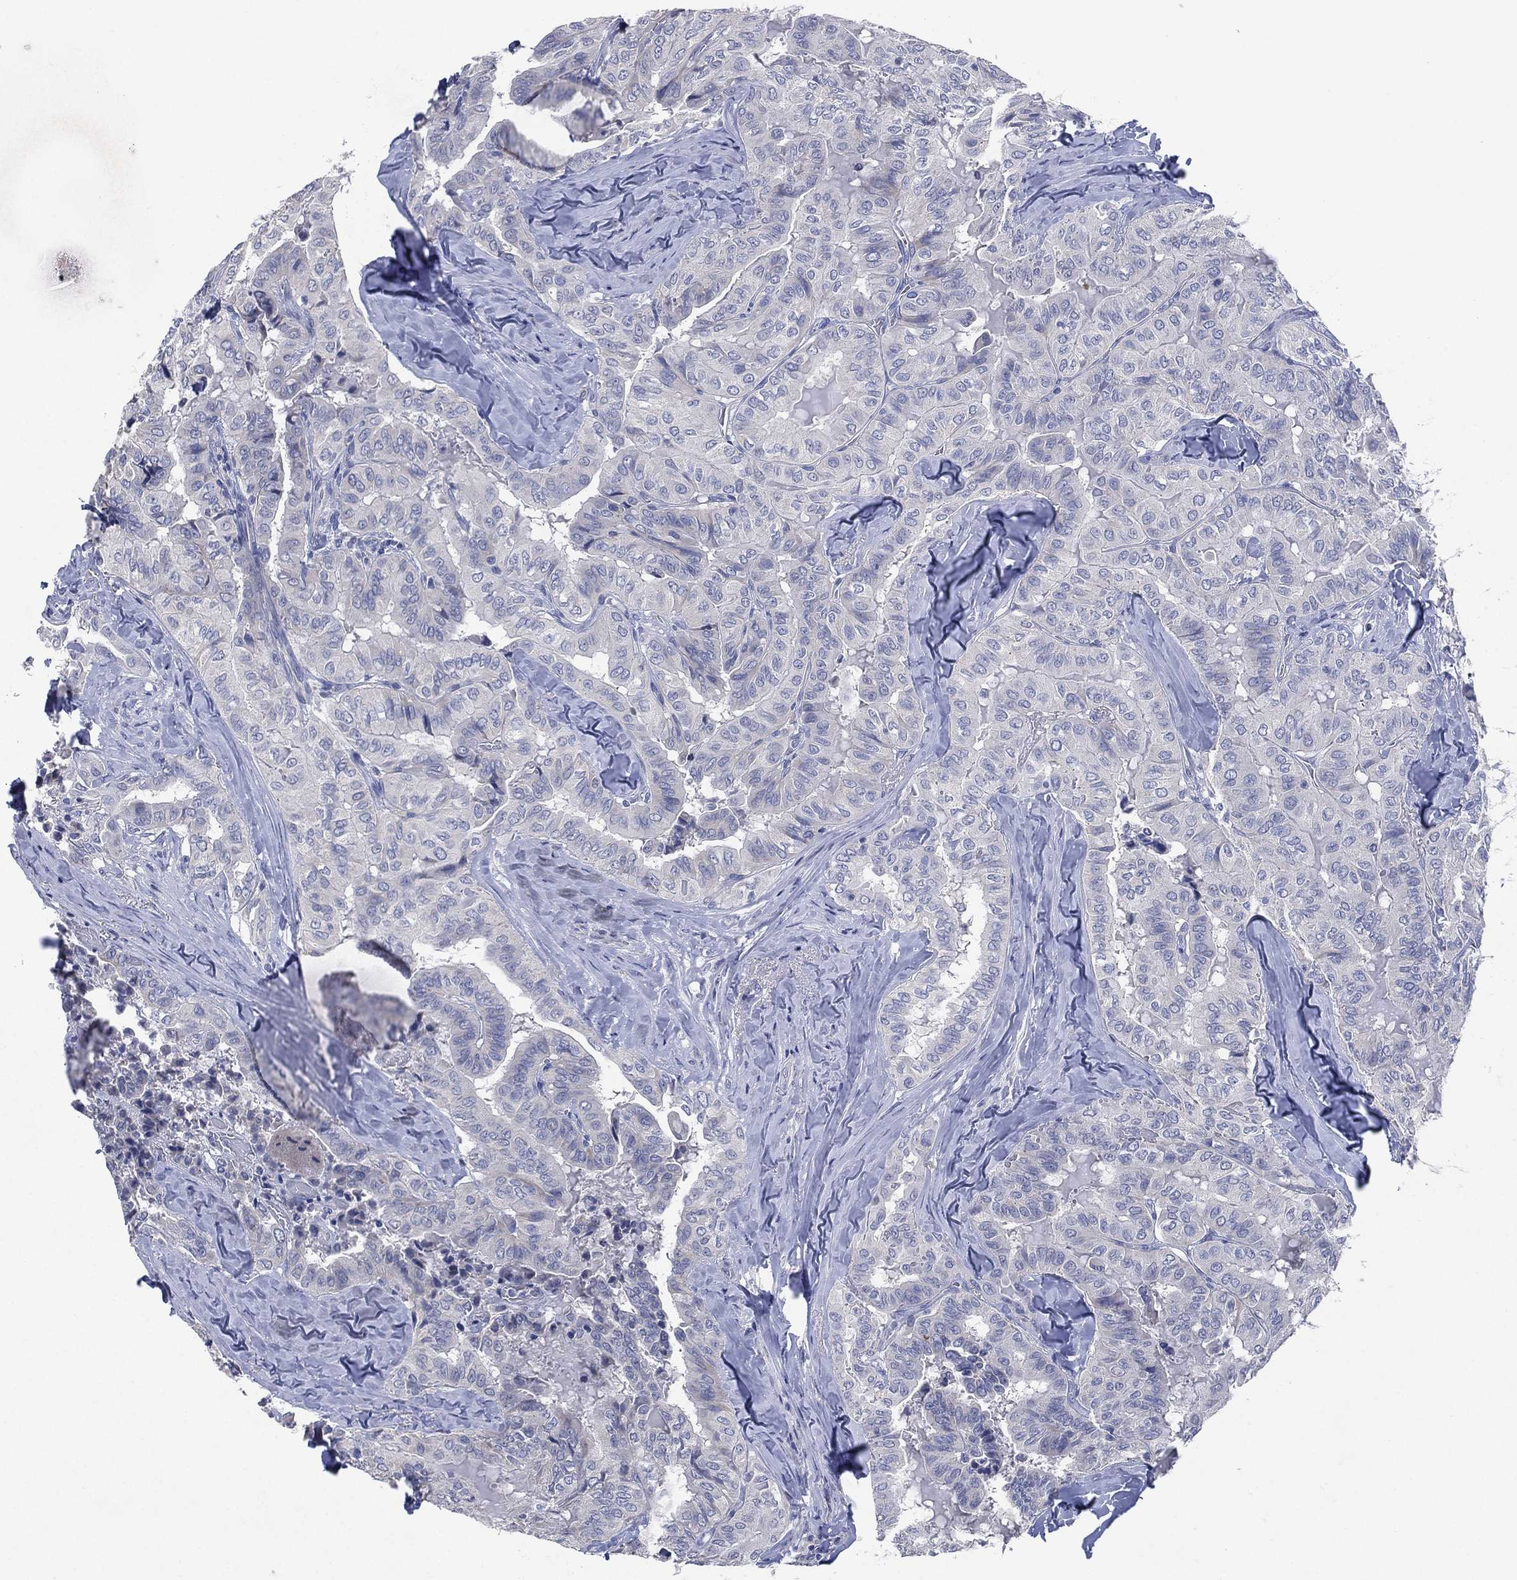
{"staining": {"intensity": "negative", "quantity": "none", "location": "none"}, "tissue": "thyroid cancer", "cell_type": "Tumor cells", "image_type": "cancer", "snomed": [{"axis": "morphology", "description": "Papillary adenocarcinoma, NOS"}, {"axis": "topography", "description": "Thyroid gland"}], "caption": "IHC image of neoplastic tissue: human thyroid papillary adenocarcinoma stained with DAB demonstrates no significant protein expression in tumor cells. The staining was performed using DAB to visualize the protein expression in brown, while the nuclei were stained in blue with hematoxylin (Magnification: 20x).", "gene": "KRT35", "patient": {"sex": "female", "age": 68}}